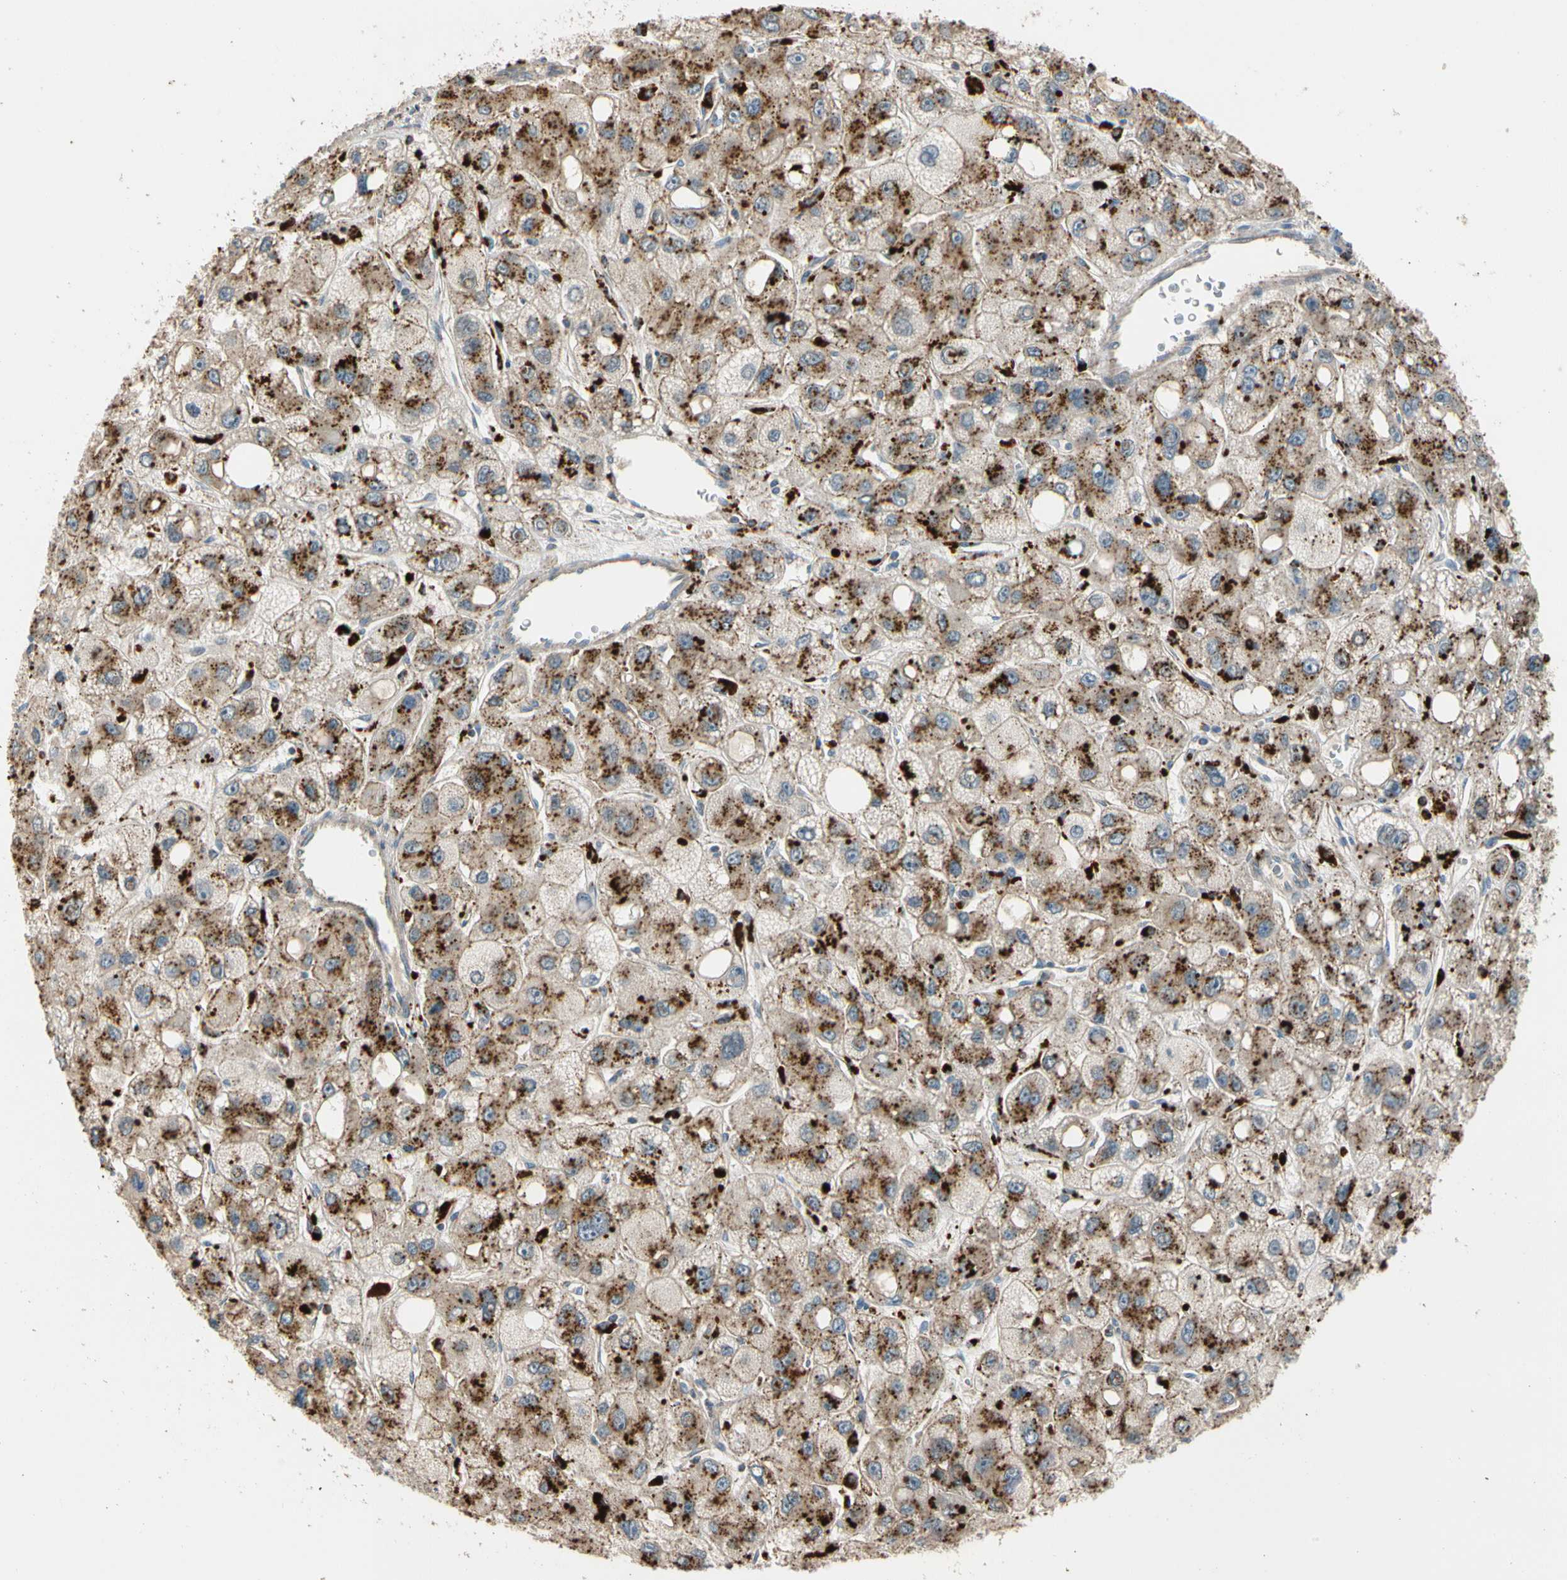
{"staining": {"intensity": "strong", "quantity": ">75%", "location": "cytoplasmic/membranous"}, "tissue": "liver cancer", "cell_type": "Tumor cells", "image_type": "cancer", "snomed": [{"axis": "morphology", "description": "Carcinoma, Hepatocellular, NOS"}, {"axis": "topography", "description": "Liver"}], "caption": "Protein expression analysis of human liver hepatocellular carcinoma reveals strong cytoplasmic/membranous expression in approximately >75% of tumor cells.", "gene": "GM2A", "patient": {"sex": "male", "age": 55}}